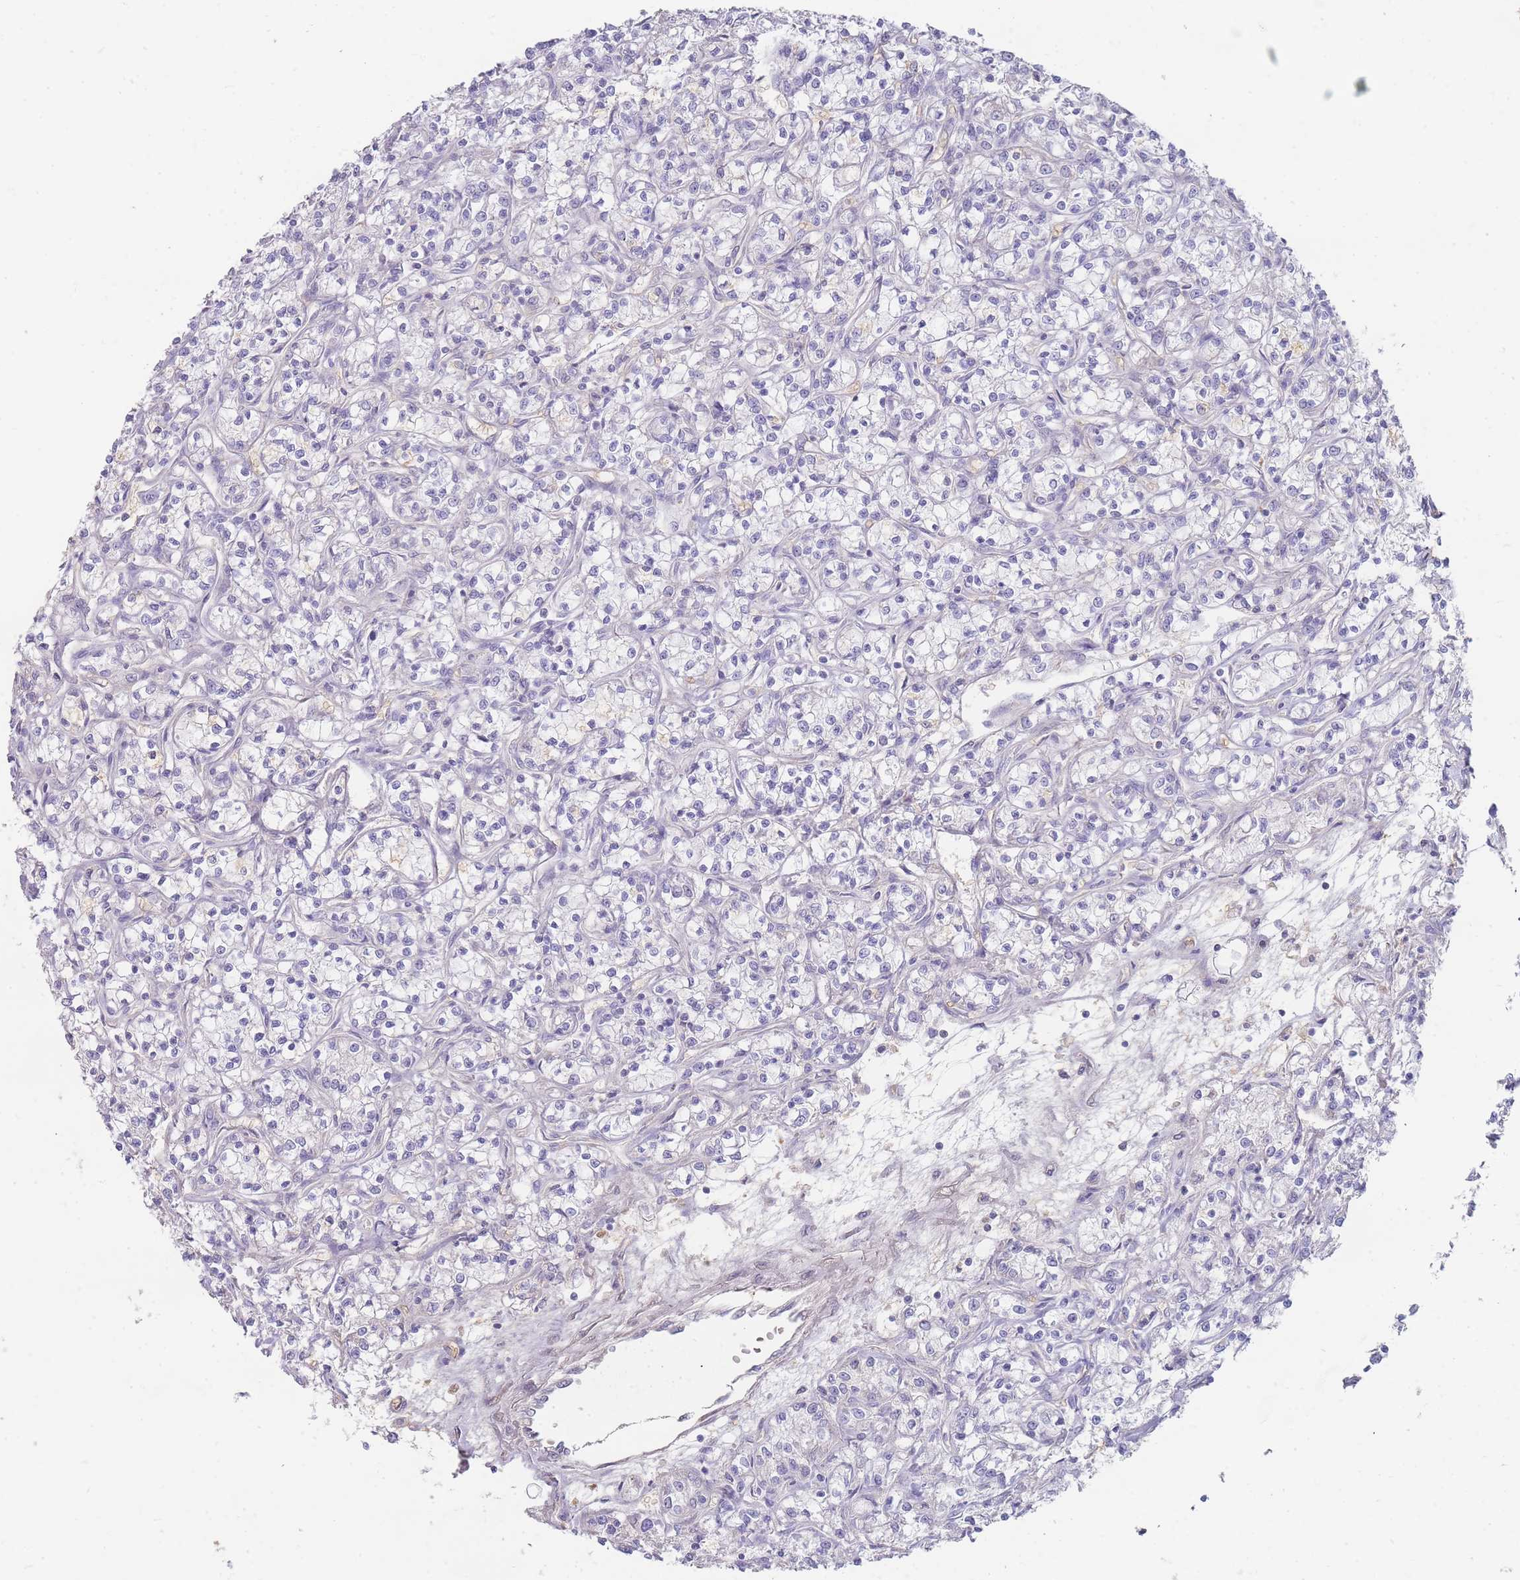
{"staining": {"intensity": "negative", "quantity": "none", "location": "none"}, "tissue": "renal cancer", "cell_type": "Tumor cells", "image_type": "cancer", "snomed": [{"axis": "morphology", "description": "Adenocarcinoma, NOS"}, {"axis": "topography", "description": "Kidney"}], "caption": "Tumor cells show no significant expression in renal cancer.", "gene": "HBG2", "patient": {"sex": "female", "age": 59}}